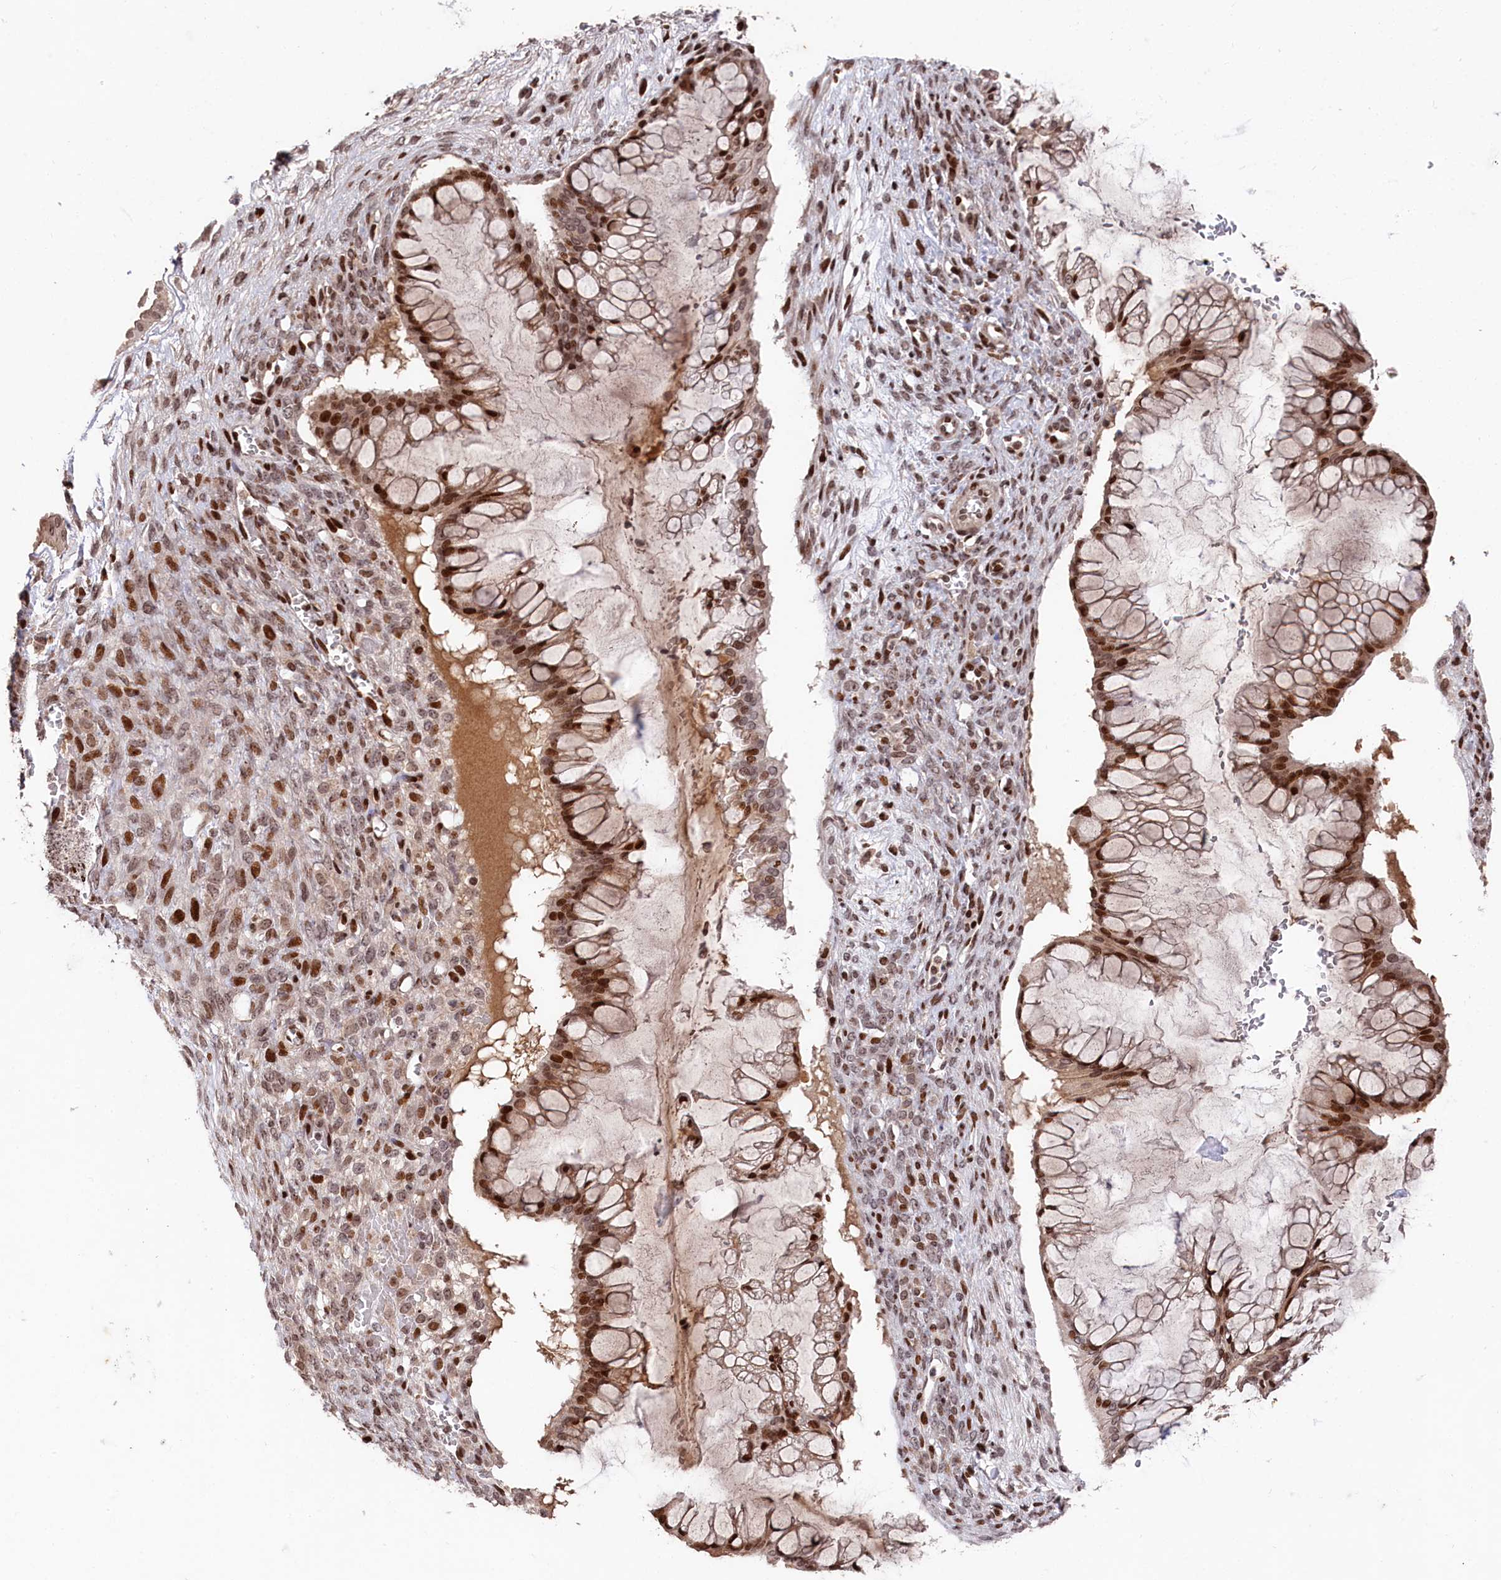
{"staining": {"intensity": "strong", "quantity": ">75%", "location": "cytoplasmic/membranous,nuclear"}, "tissue": "ovarian cancer", "cell_type": "Tumor cells", "image_type": "cancer", "snomed": [{"axis": "morphology", "description": "Cystadenocarcinoma, mucinous, NOS"}, {"axis": "topography", "description": "Ovary"}], "caption": "DAB immunohistochemical staining of human ovarian mucinous cystadenocarcinoma exhibits strong cytoplasmic/membranous and nuclear protein expression in about >75% of tumor cells.", "gene": "MCF2L2", "patient": {"sex": "female", "age": 73}}